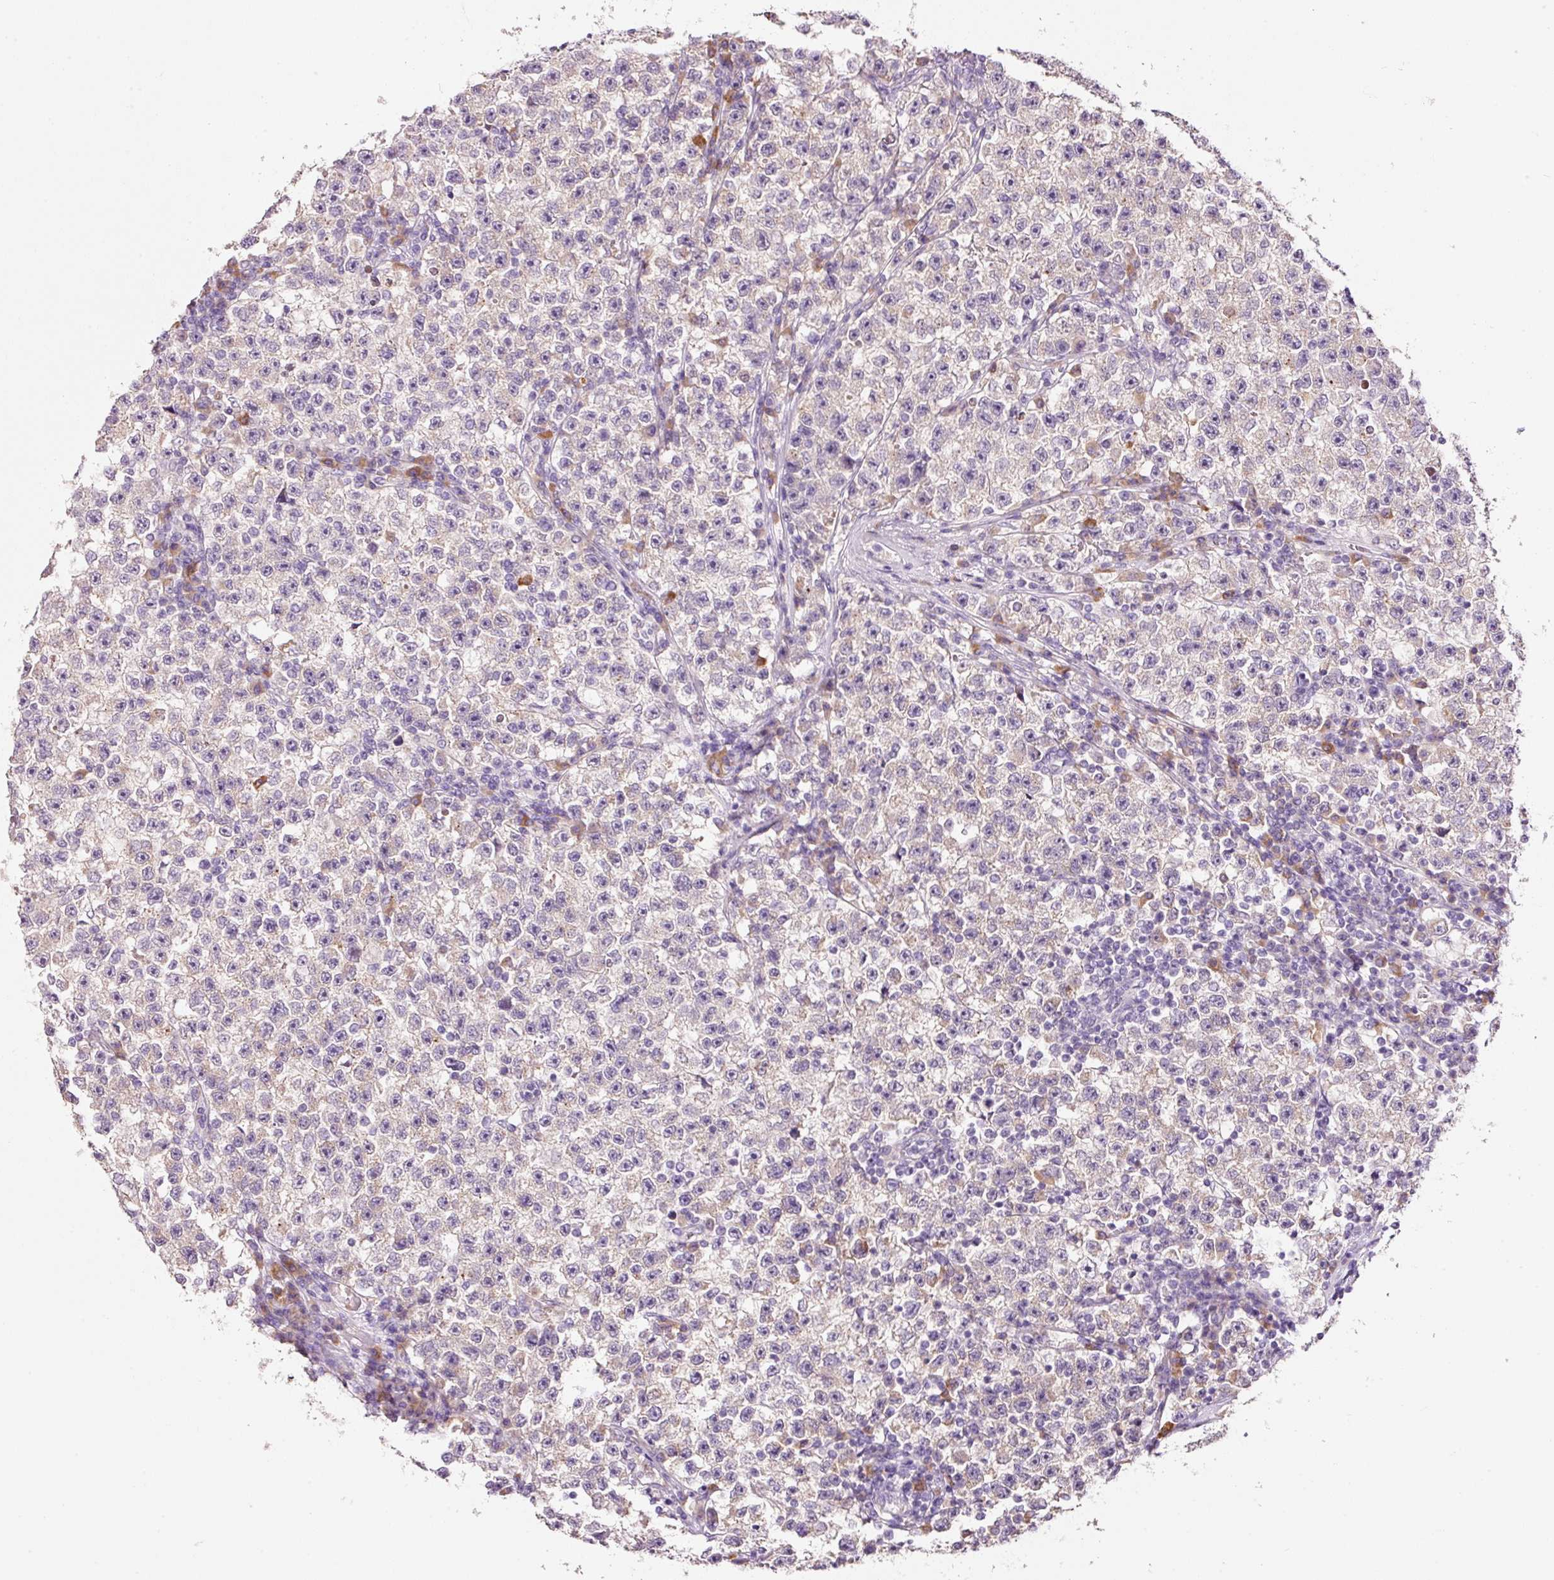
{"staining": {"intensity": "weak", "quantity": "<25%", "location": "cytoplasmic/membranous"}, "tissue": "testis cancer", "cell_type": "Tumor cells", "image_type": "cancer", "snomed": [{"axis": "morphology", "description": "Seminoma, NOS"}, {"axis": "topography", "description": "Testis"}], "caption": "IHC of testis seminoma displays no expression in tumor cells. (Stains: DAB IHC with hematoxylin counter stain, Microscopy: brightfield microscopy at high magnification).", "gene": "TENT5C", "patient": {"sex": "male", "age": 22}}